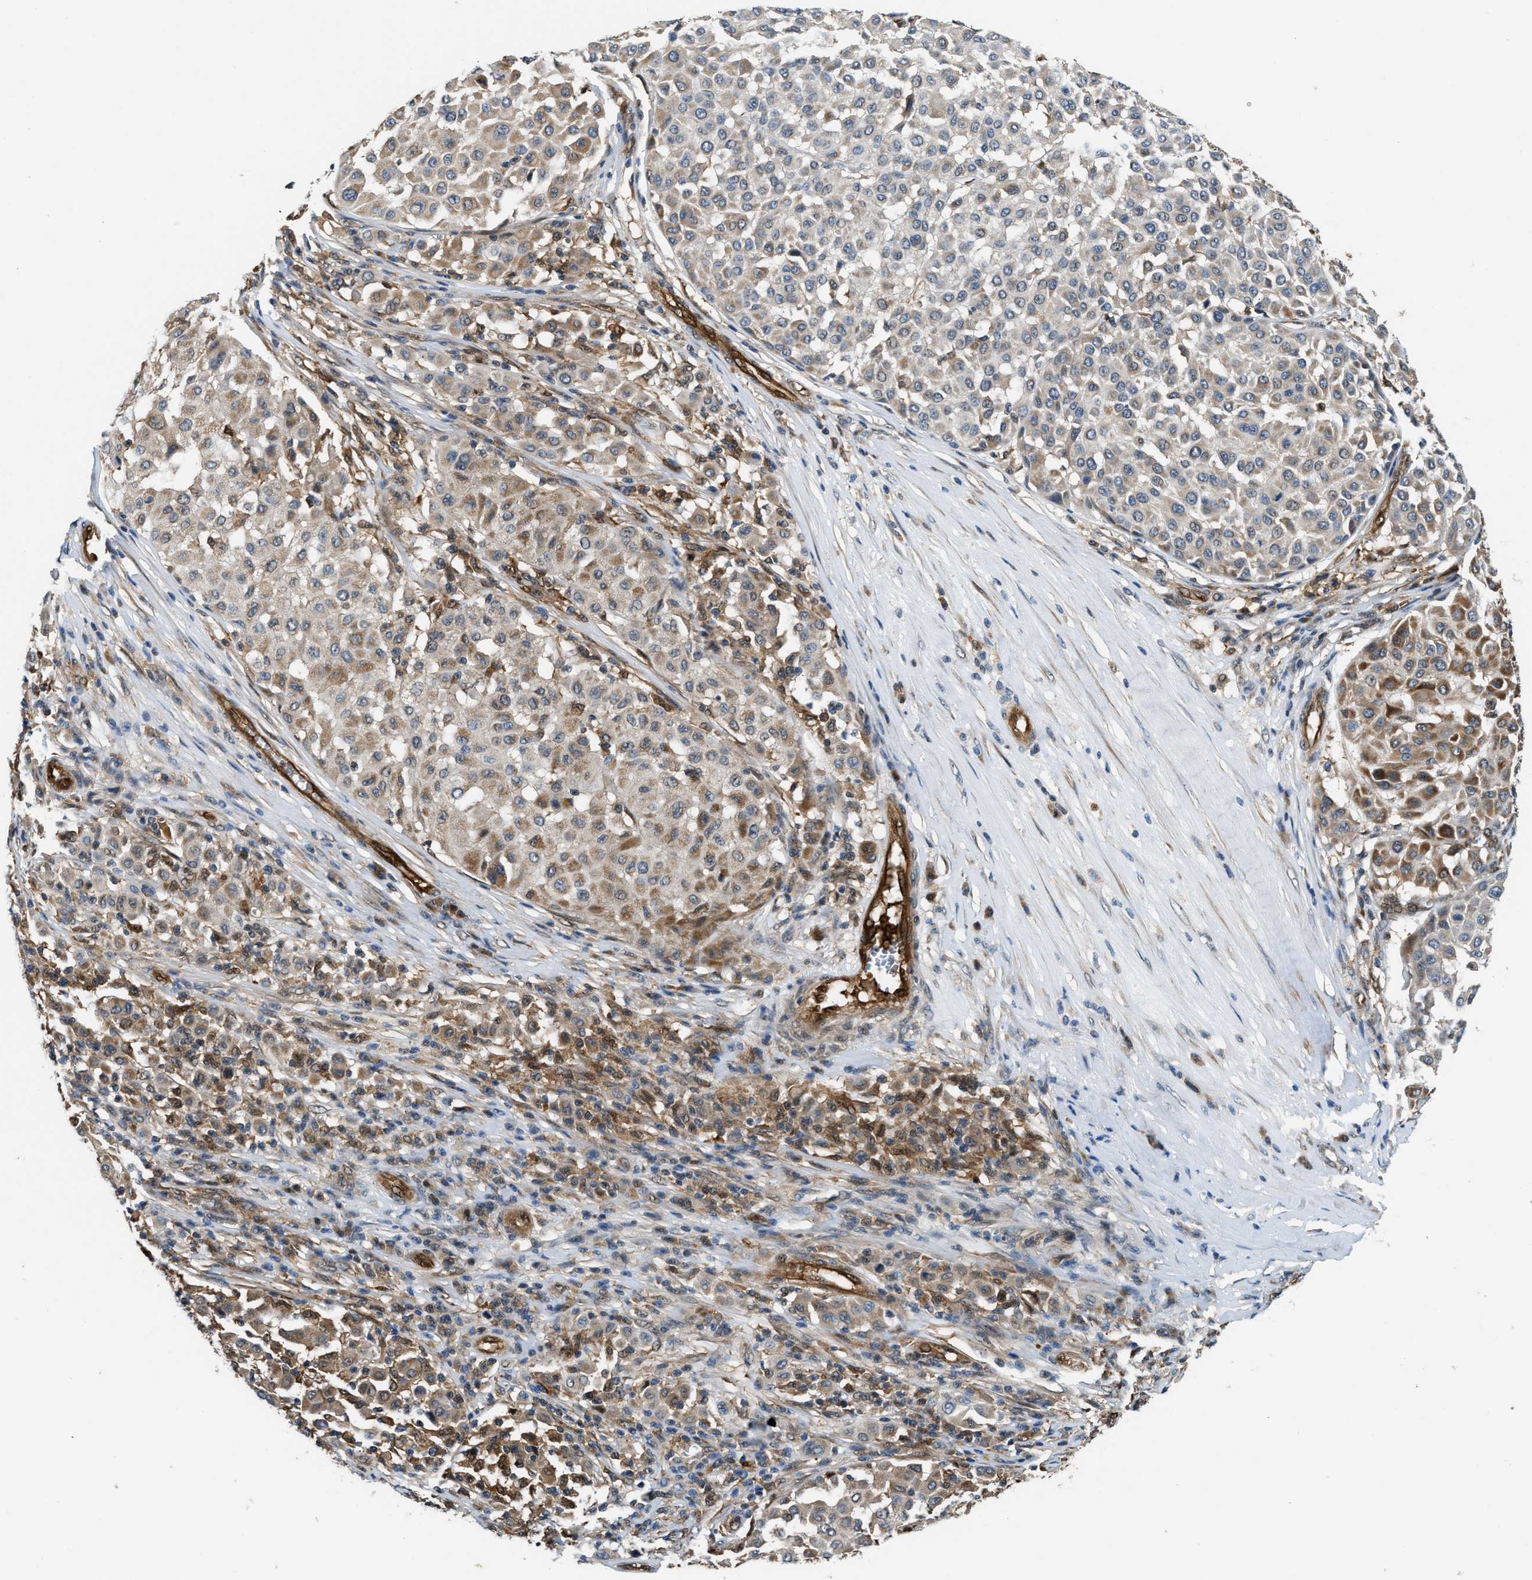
{"staining": {"intensity": "weak", "quantity": ">75%", "location": "cytoplasmic/membranous"}, "tissue": "melanoma", "cell_type": "Tumor cells", "image_type": "cancer", "snomed": [{"axis": "morphology", "description": "Malignant melanoma, Metastatic site"}, {"axis": "topography", "description": "Soft tissue"}], "caption": "About >75% of tumor cells in human melanoma reveal weak cytoplasmic/membranous protein staining as visualized by brown immunohistochemical staining.", "gene": "PPA1", "patient": {"sex": "male", "age": 41}}